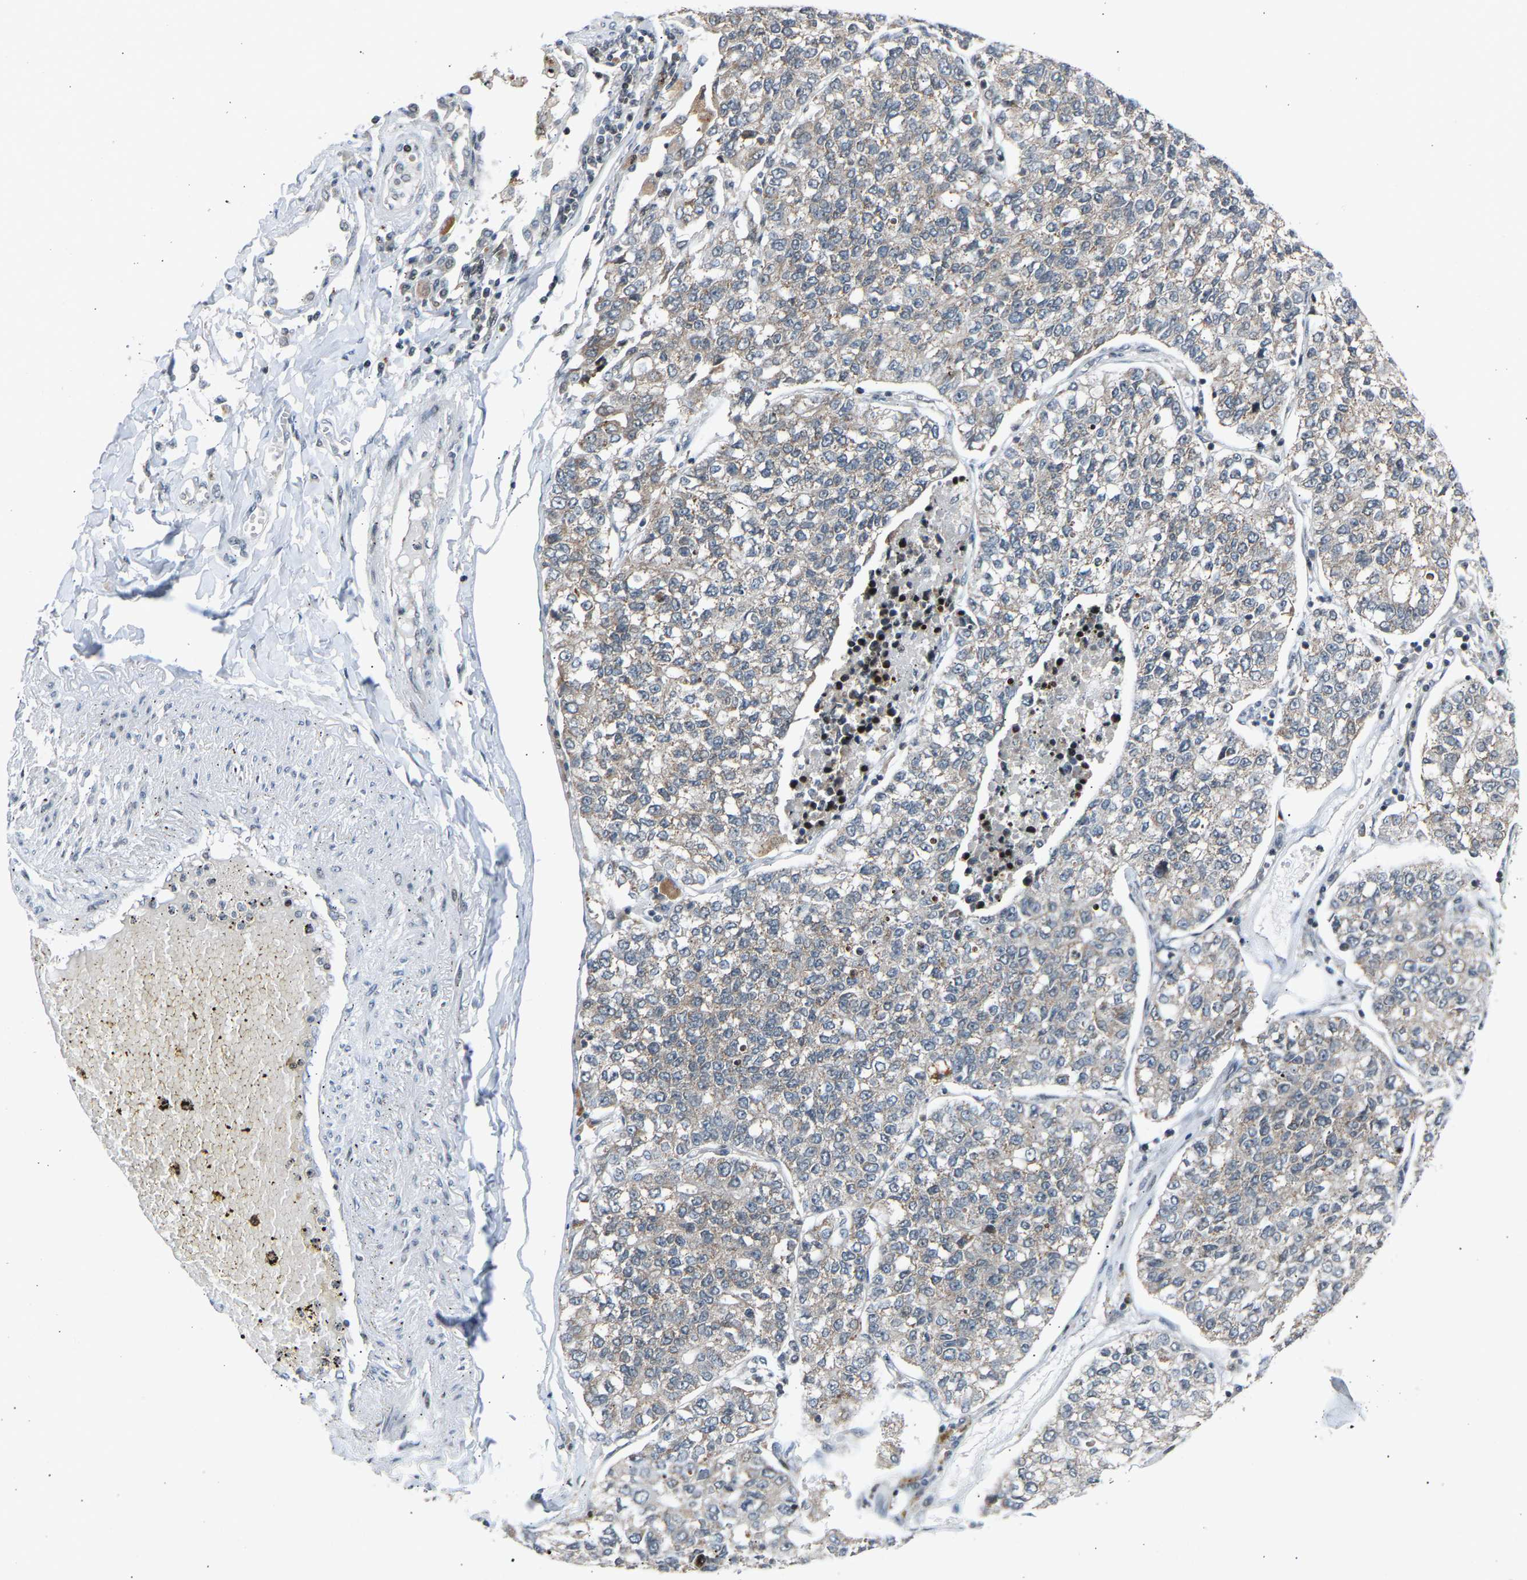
{"staining": {"intensity": "weak", "quantity": "<25%", "location": "cytoplasmic/membranous"}, "tissue": "lung cancer", "cell_type": "Tumor cells", "image_type": "cancer", "snomed": [{"axis": "morphology", "description": "Adenocarcinoma, NOS"}, {"axis": "topography", "description": "Lung"}], "caption": "Protein analysis of lung cancer (adenocarcinoma) exhibits no significant positivity in tumor cells.", "gene": "SLIRP", "patient": {"sex": "male", "age": 49}}